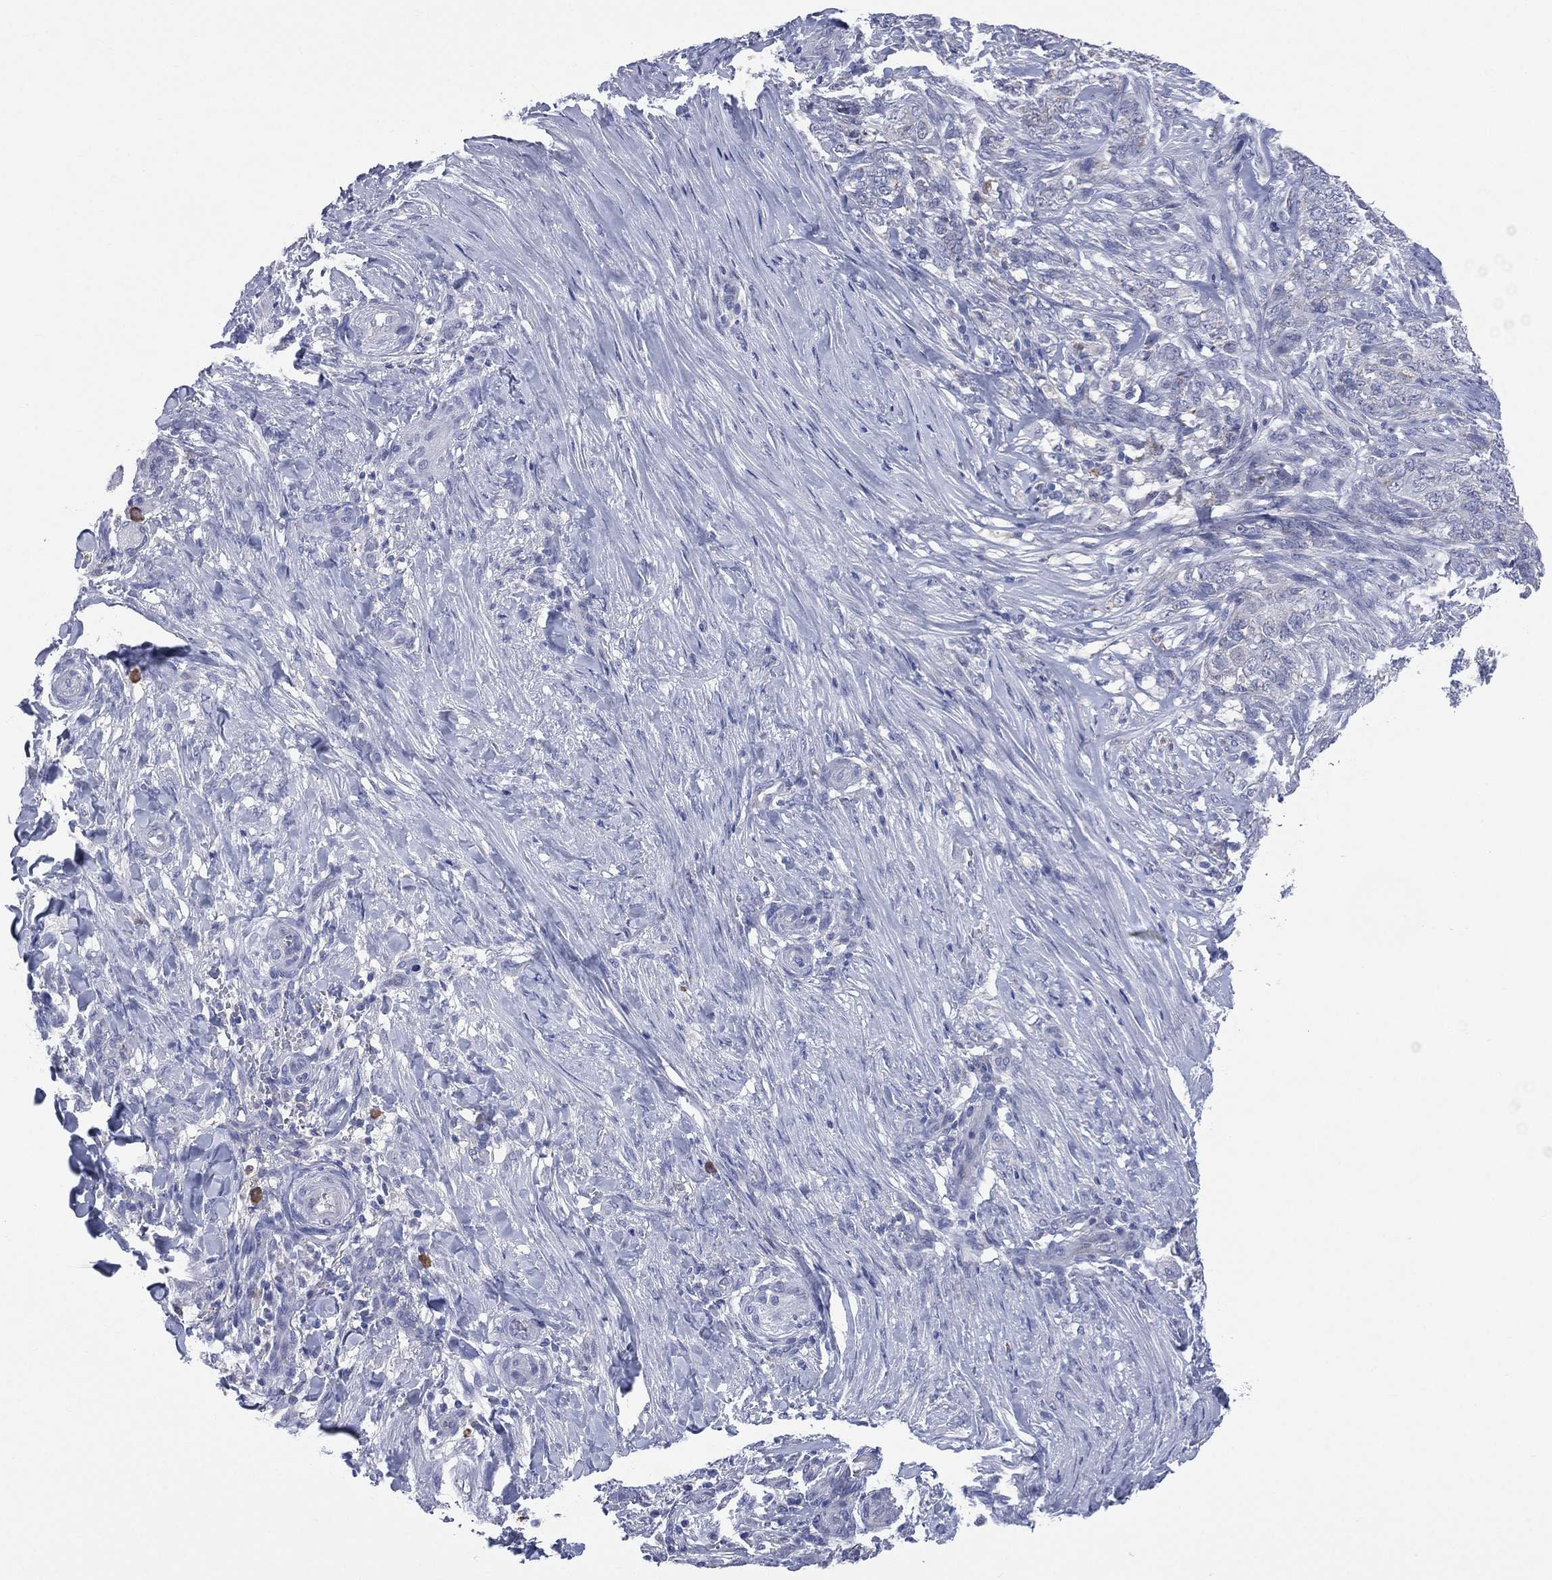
{"staining": {"intensity": "negative", "quantity": "none", "location": "none"}, "tissue": "skin cancer", "cell_type": "Tumor cells", "image_type": "cancer", "snomed": [{"axis": "morphology", "description": "Basal cell carcinoma"}, {"axis": "topography", "description": "Skin"}], "caption": "Immunohistochemistry (IHC) of skin cancer (basal cell carcinoma) displays no staining in tumor cells.", "gene": "AKAP3", "patient": {"sex": "female", "age": 69}}